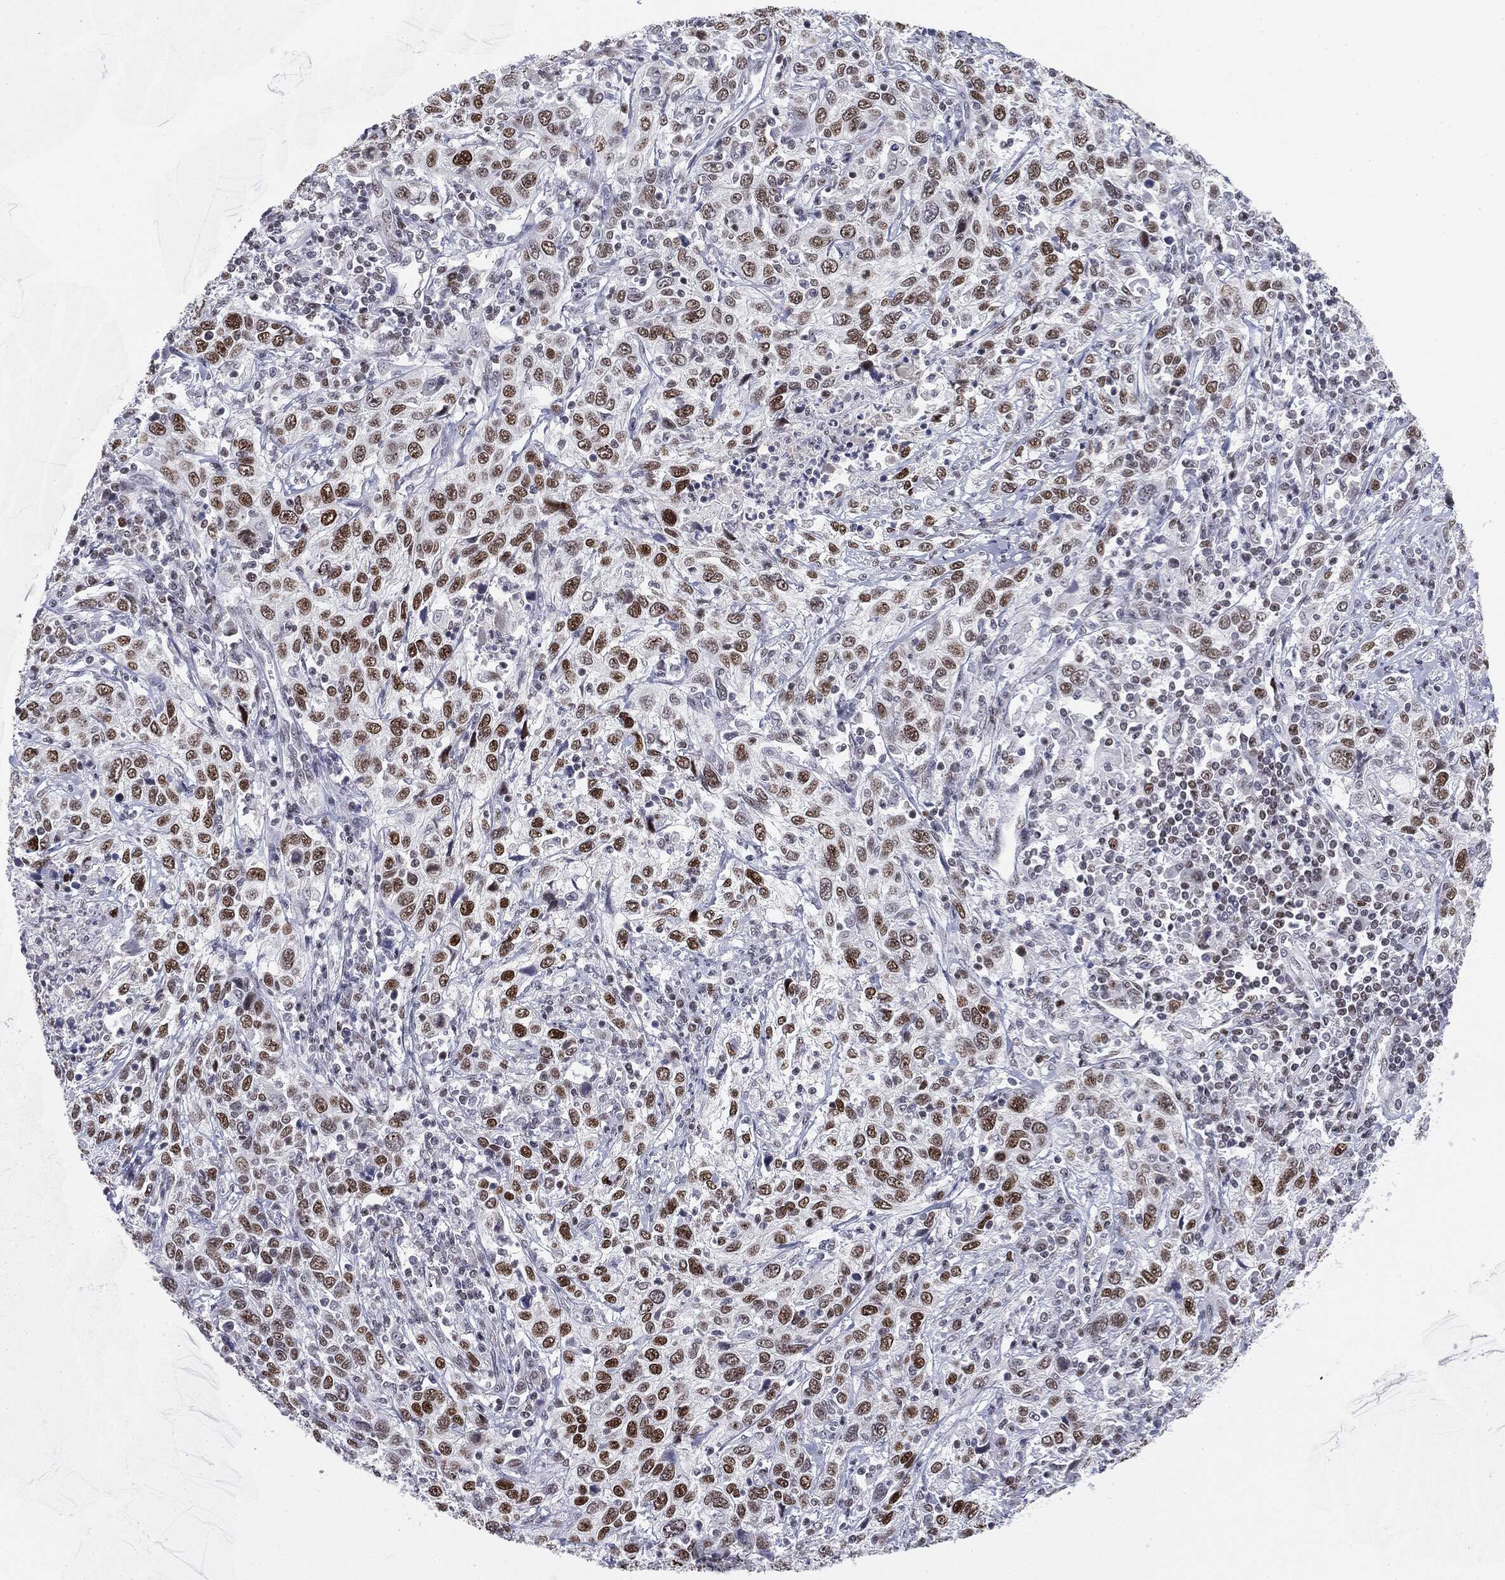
{"staining": {"intensity": "strong", "quantity": ">75%", "location": "nuclear"}, "tissue": "cervical cancer", "cell_type": "Tumor cells", "image_type": "cancer", "snomed": [{"axis": "morphology", "description": "Squamous cell carcinoma, NOS"}, {"axis": "topography", "description": "Cervix"}], "caption": "Human cervical squamous cell carcinoma stained with a brown dye exhibits strong nuclear positive staining in approximately >75% of tumor cells.", "gene": "MDC1", "patient": {"sex": "female", "age": 46}}